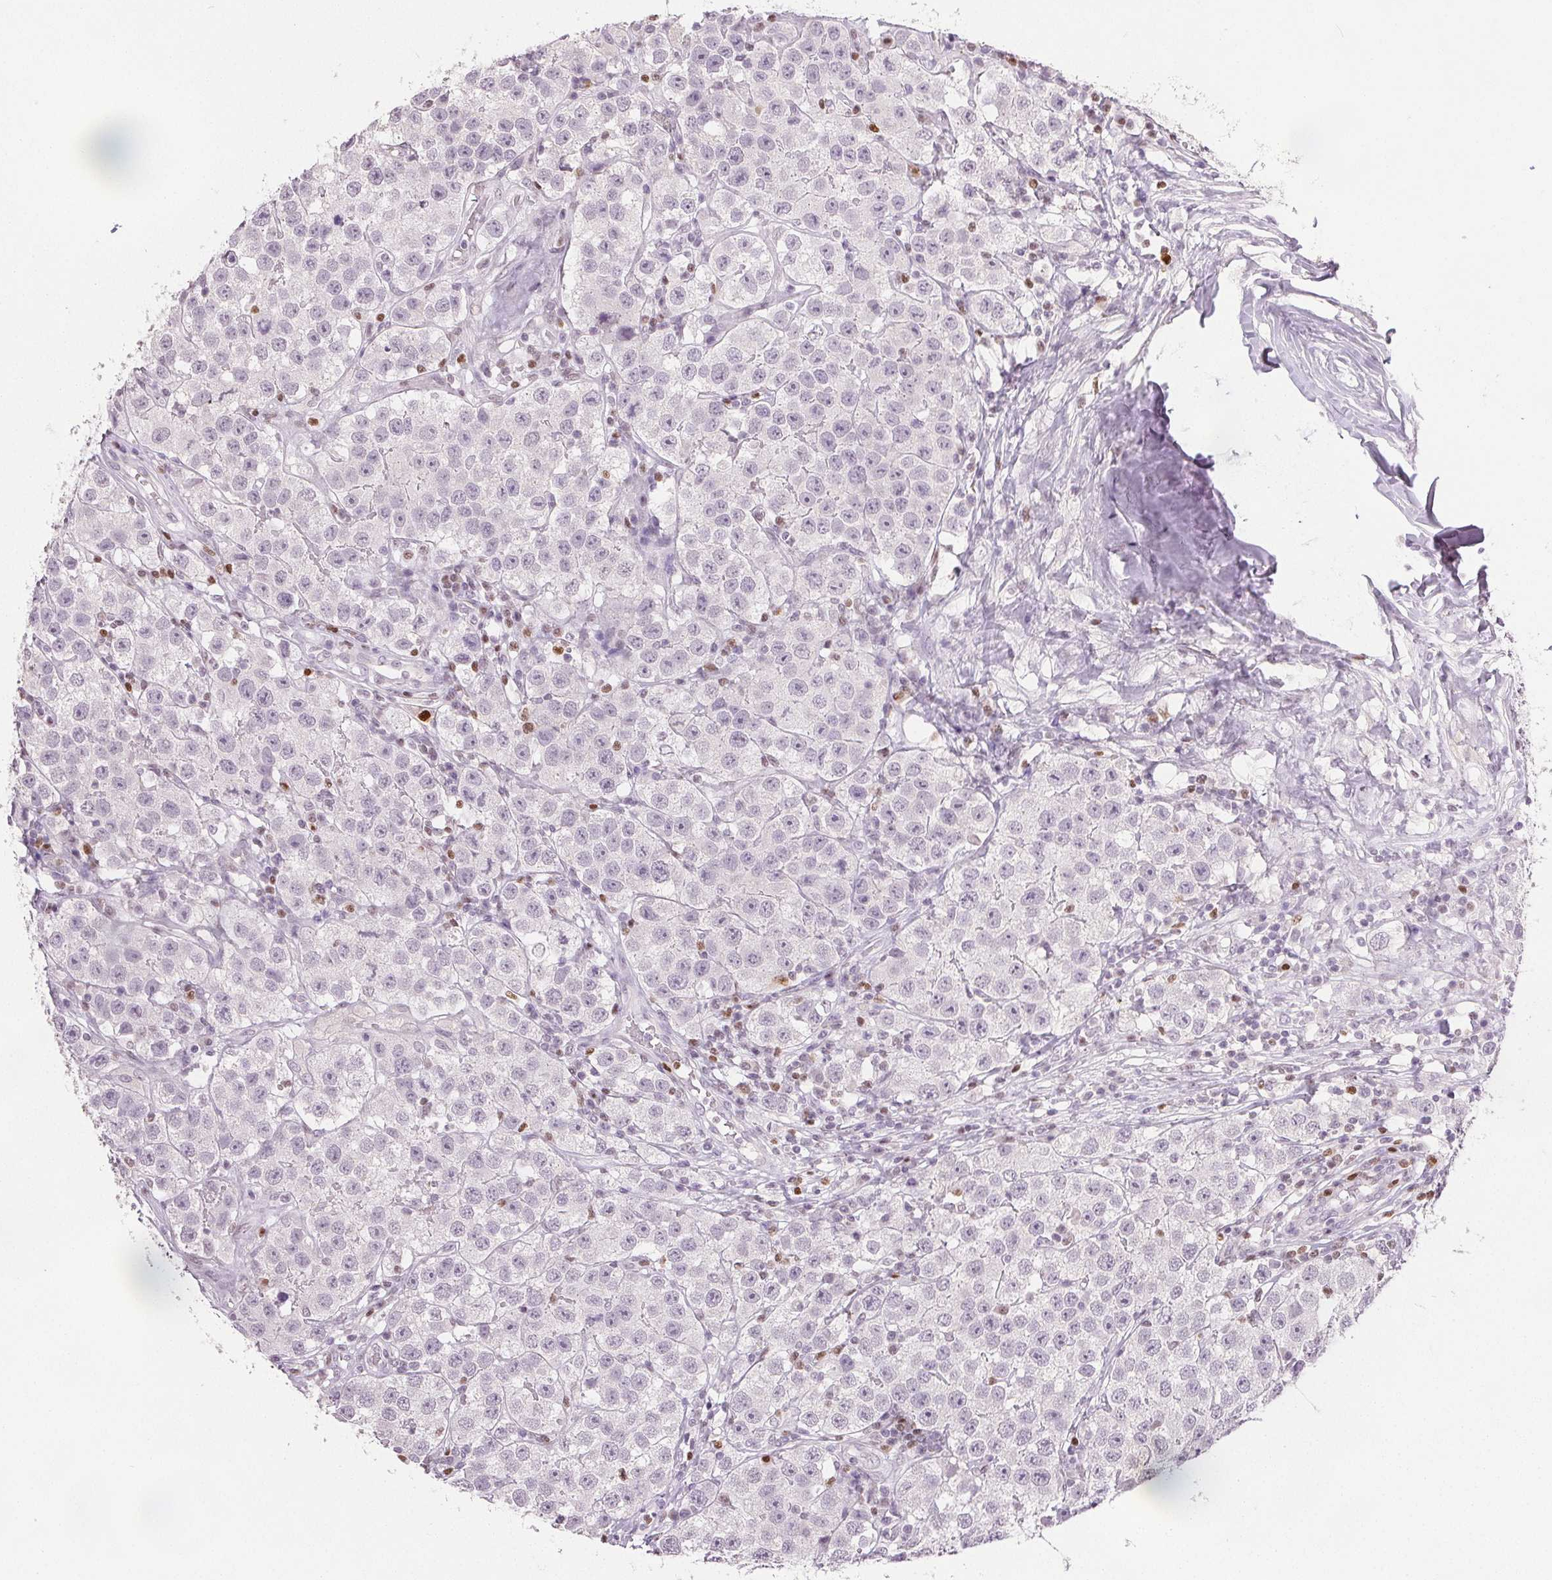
{"staining": {"intensity": "negative", "quantity": "none", "location": "none"}, "tissue": "testis cancer", "cell_type": "Tumor cells", "image_type": "cancer", "snomed": [{"axis": "morphology", "description": "Seminoma, NOS"}, {"axis": "topography", "description": "Testis"}], "caption": "Tumor cells are negative for protein expression in human testis cancer.", "gene": "RUNX2", "patient": {"sex": "male", "age": 34}}